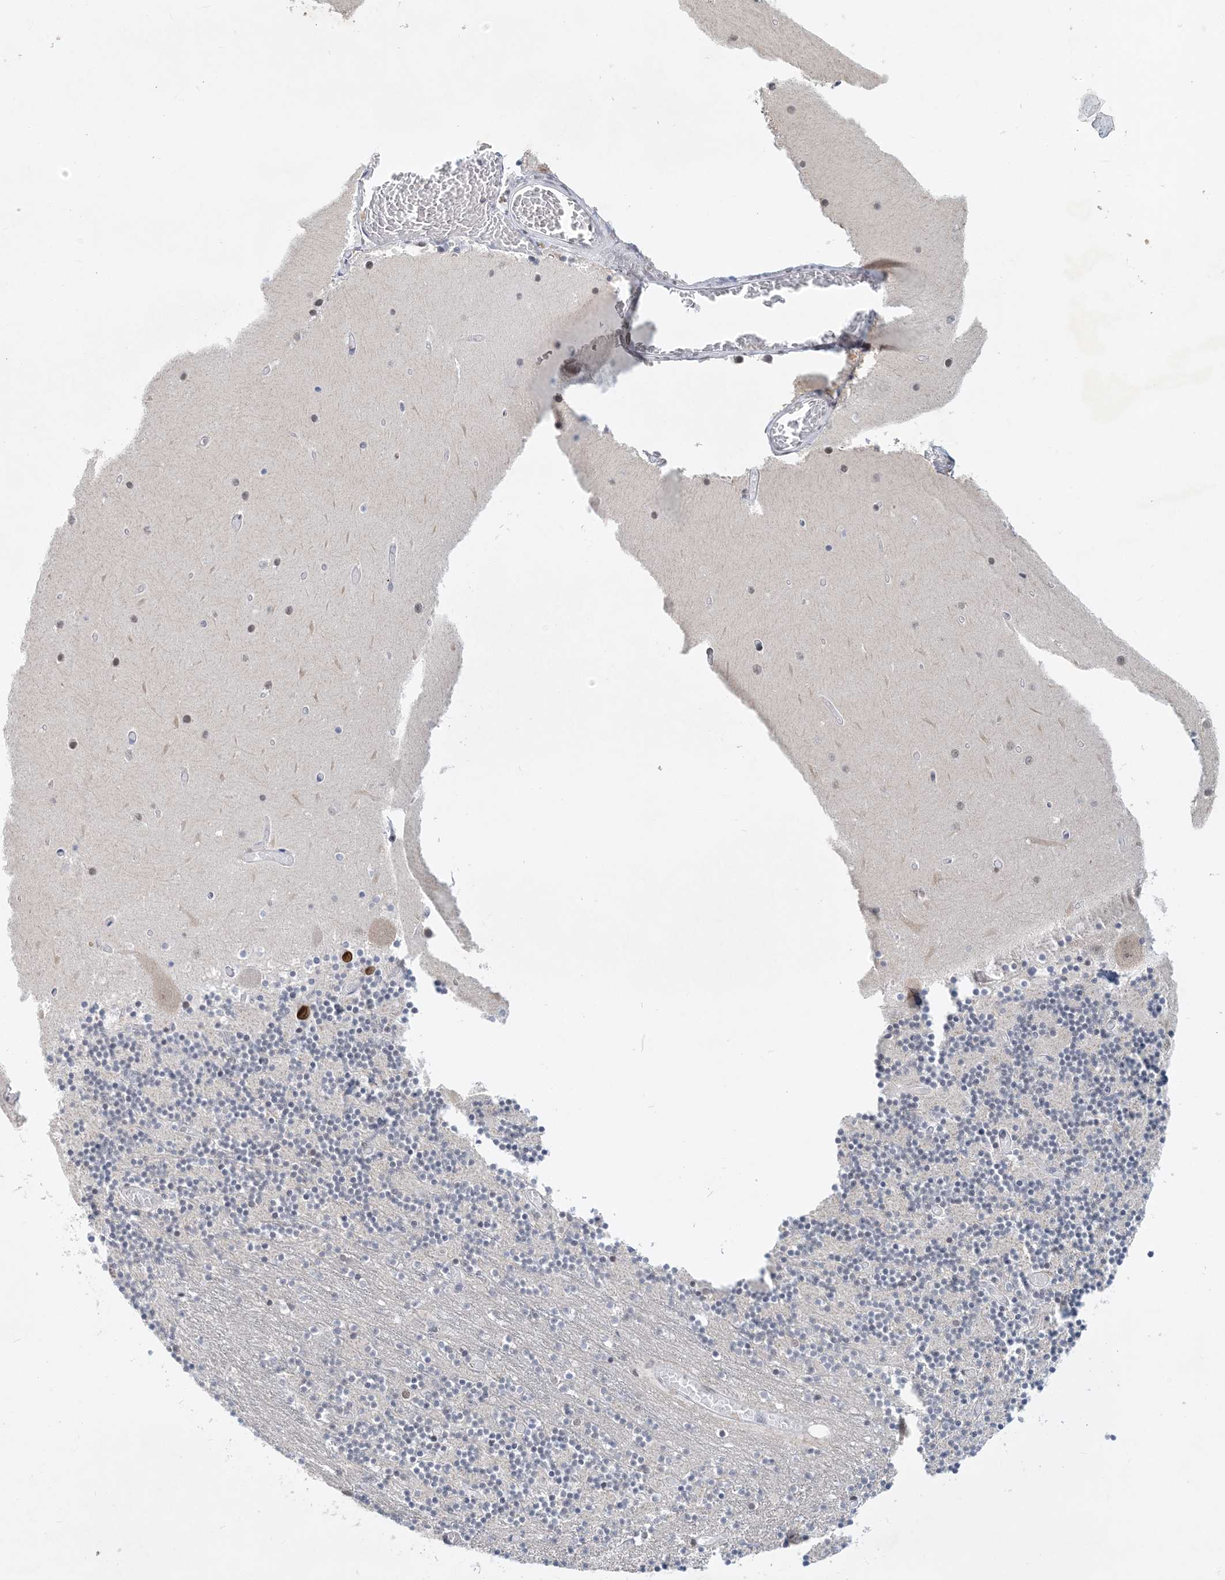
{"staining": {"intensity": "weak", "quantity": "25%-75%", "location": "cytoplasmic/membranous,nuclear"}, "tissue": "cerebellum", "cell_type": "Cells in granular layer", "image_type": "normal", "snomed": [{"axis": "morphology", "description": "Normal tissue, NOS"}, {"axis": "topography", "description": "Cerebellum"}], "caption": "Immunohistochemical staining of normal human cerebellum exhibits weak cytoplasmic/membranous,nuclear protein expression in about 25%-75% of cells in granular layer. The staining is performed using DAB brown chromogen to label protein expression. The nuclei are counter-stained blue using hematoxylin.", "gene": "KMT2D", "patient": {"sex": "female", "age": 28}}